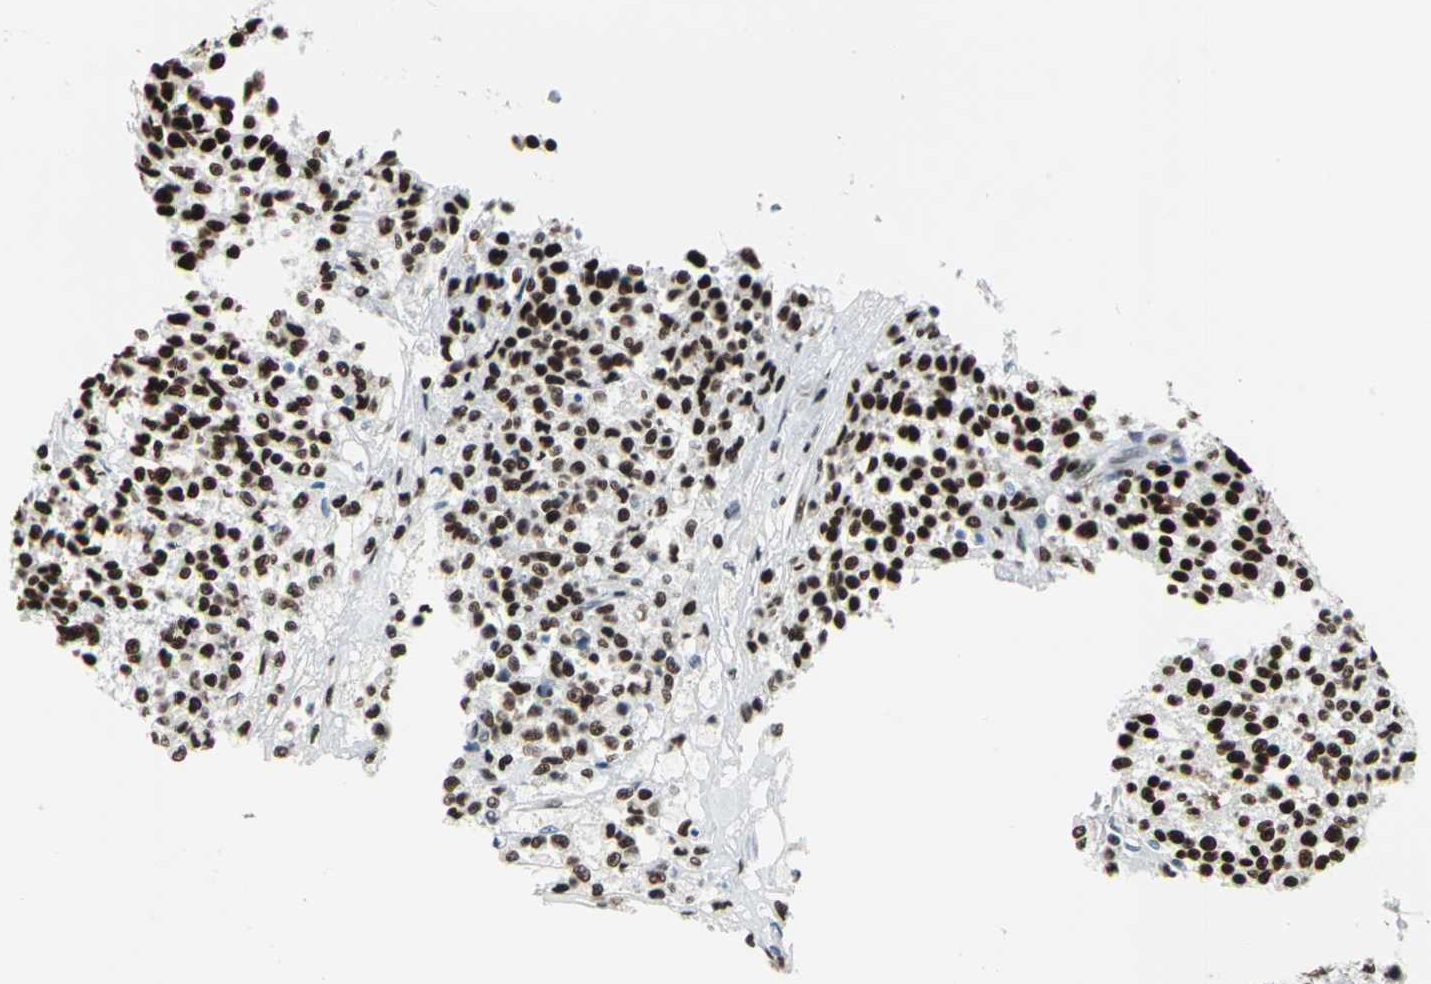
{"staining": {"intensity": "strong", "quantity": ">75%", "location": "nuclear"}, "tissue": "testis cancer", "cell_type": "Tumor cells", "image_type": "cancer", "snomed": [{"axis": "morphology", "description": "Seminoma, NOS"}, {"axis": "topography", "description": "Testis"}], "caption": "Testis cancer (seminoma) tissue reveals strong nuclear expression in about >75% of tumor cells", "gene": "HDAC2", "patient": {"sex": "male", "age": 59}}